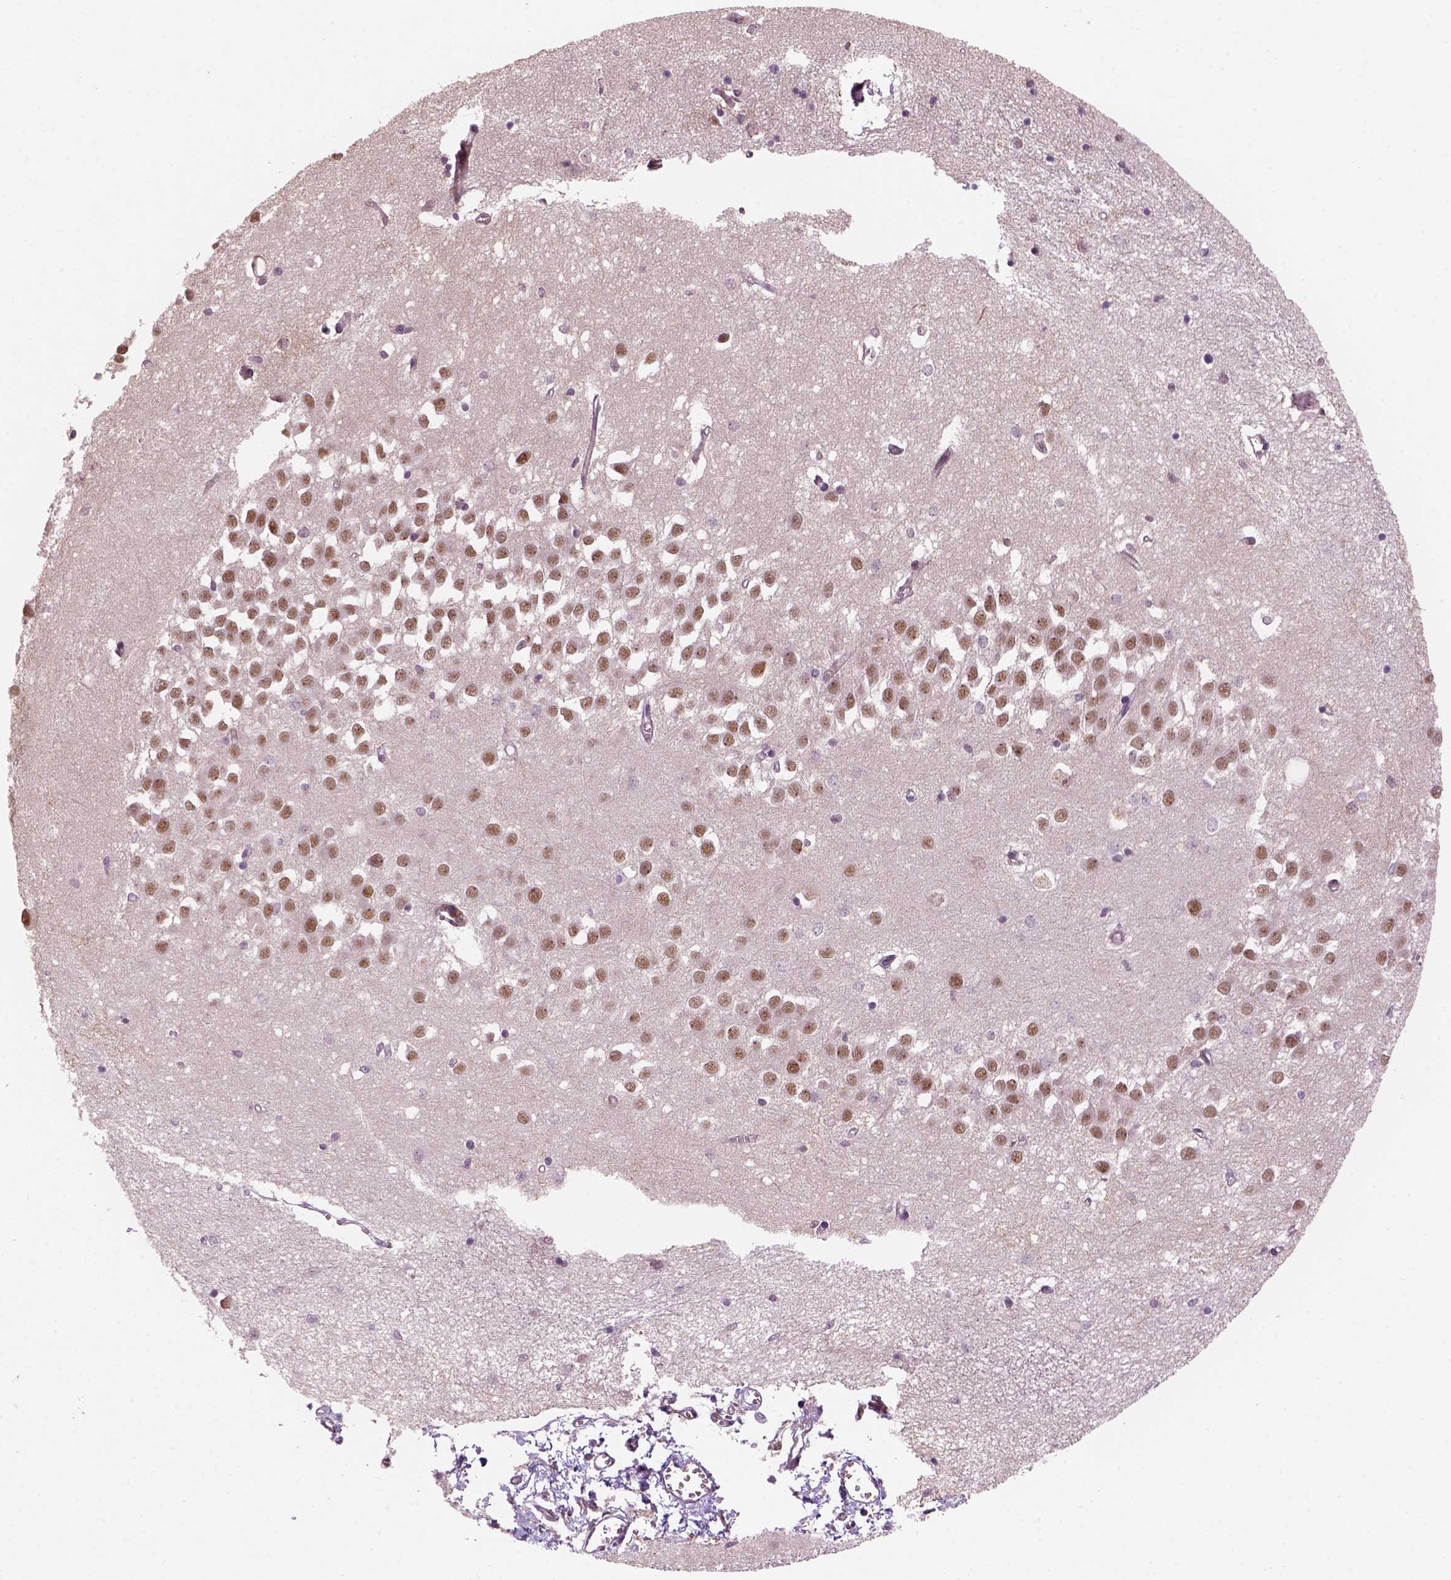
{"staining": {"intensity": "weak", "quantity": "25%-75%", "location": "nuclear"}, "tissue": "hippocampus", "cell_type": "Glial cells", "image_type": "normal", "snomed": [{"axis": "morphology", "description": "Normal tissue, NOS"}, {"axis": "topography", "description": "Lateral ventricle wall"}, {"axis": "topography", "description": "Hippocampus"}], "caption": "Glial cells exhibit weak nuclear positivity in about 25%-75% of cells in unremarkable hippocampus.", "gene": "PSMD11", "patient": {"sex": "female", "age": 63}}